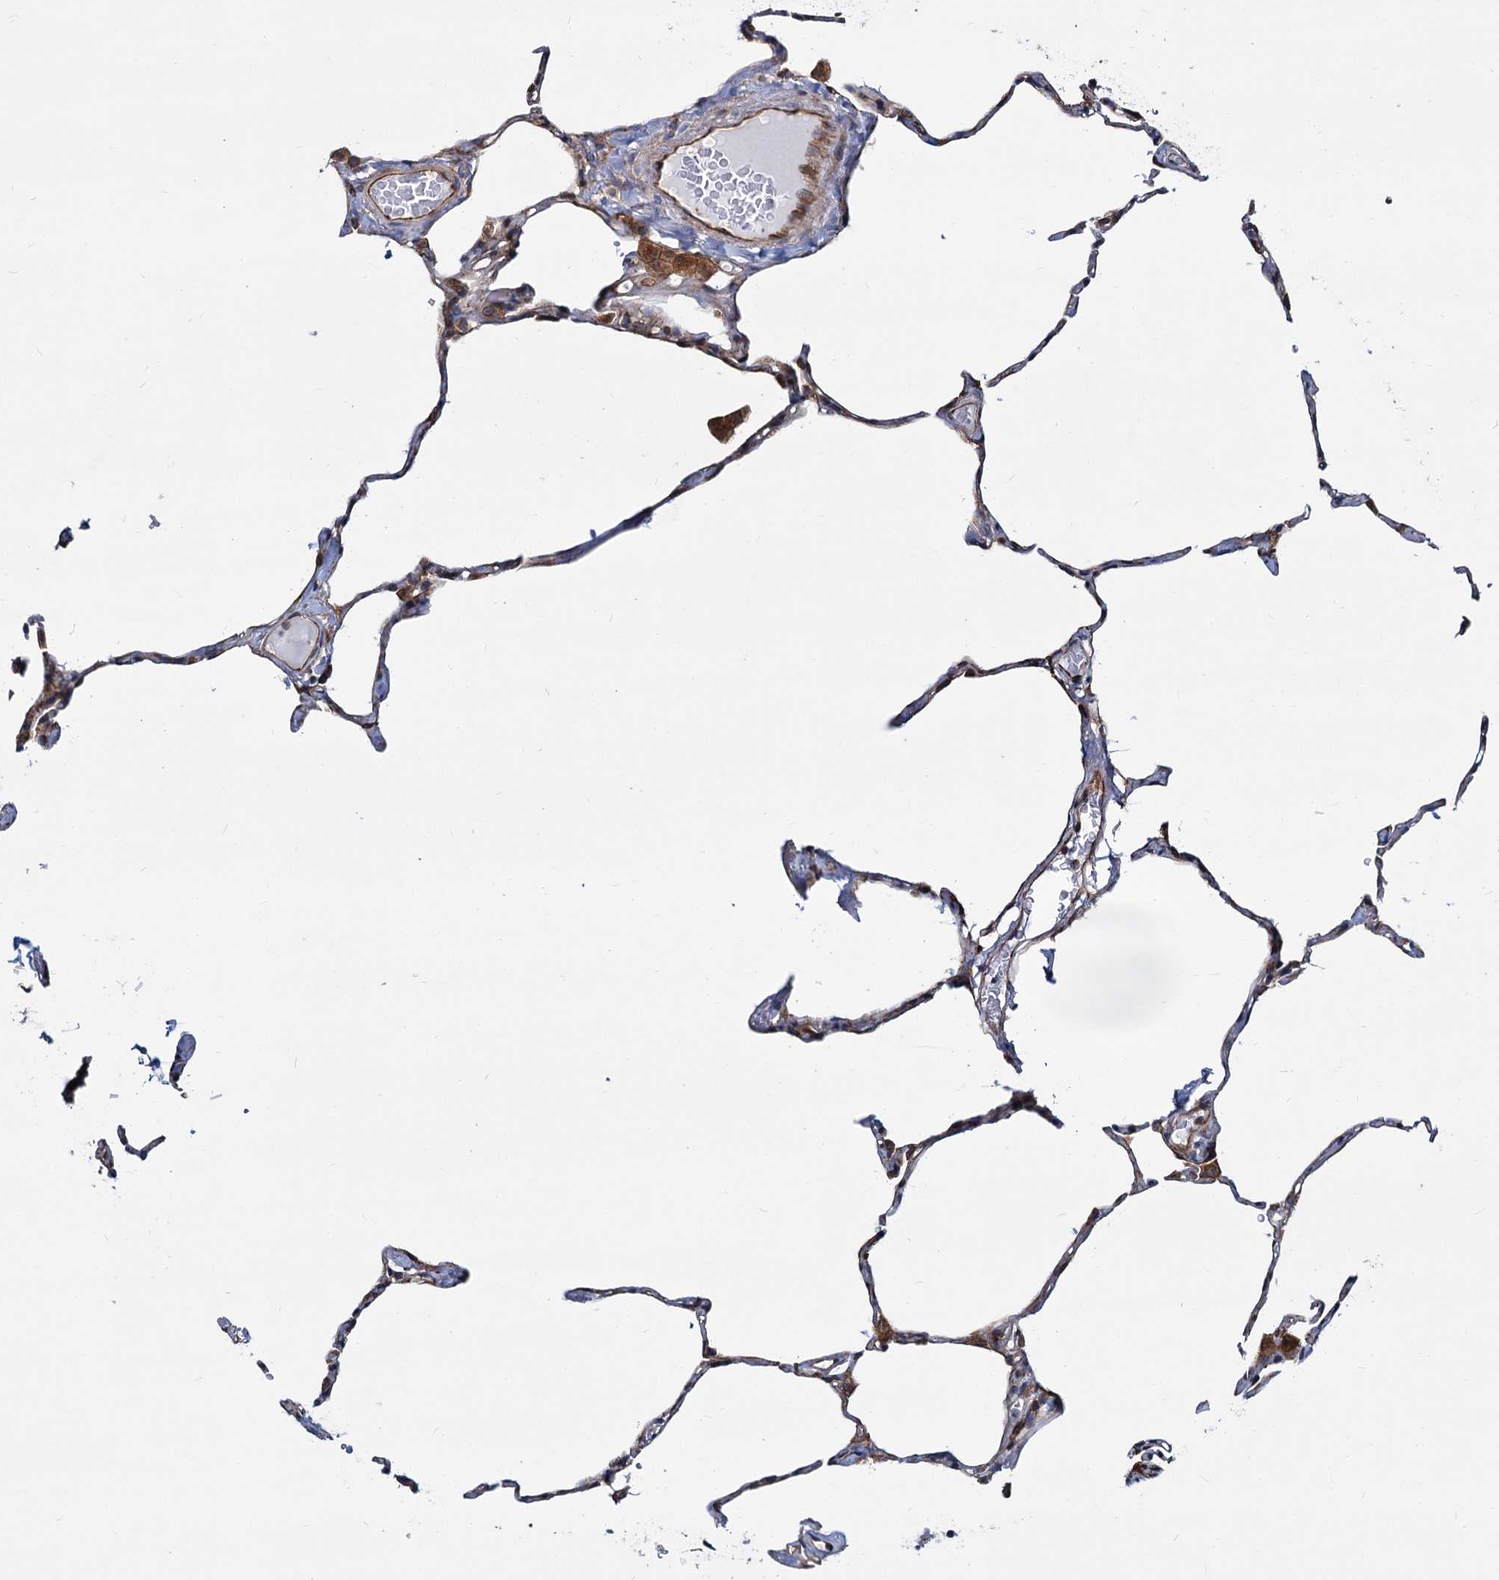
{"staining": {"intensity": "weak", "quantity": "<25%", "location": "cytoplasmic/membranous"}, "tissue": "lung", "cell_type": "Alveolar cells", "image_type": "normal", "snomed": [{"axis": "morphology", "description": "Normal tissue, NOS"}, {"axis": "topography", "description": "Lung"}], "caption": "Lung was stained to show a protein in brown. There is no significant expression in alveolar cells. (DAB (3,3'-diaminobenzidine) immunohistochemistry with hematoxylin counter stain).", "gene": "PSEN1", "patient": {"sex": "male", "age": 65}}